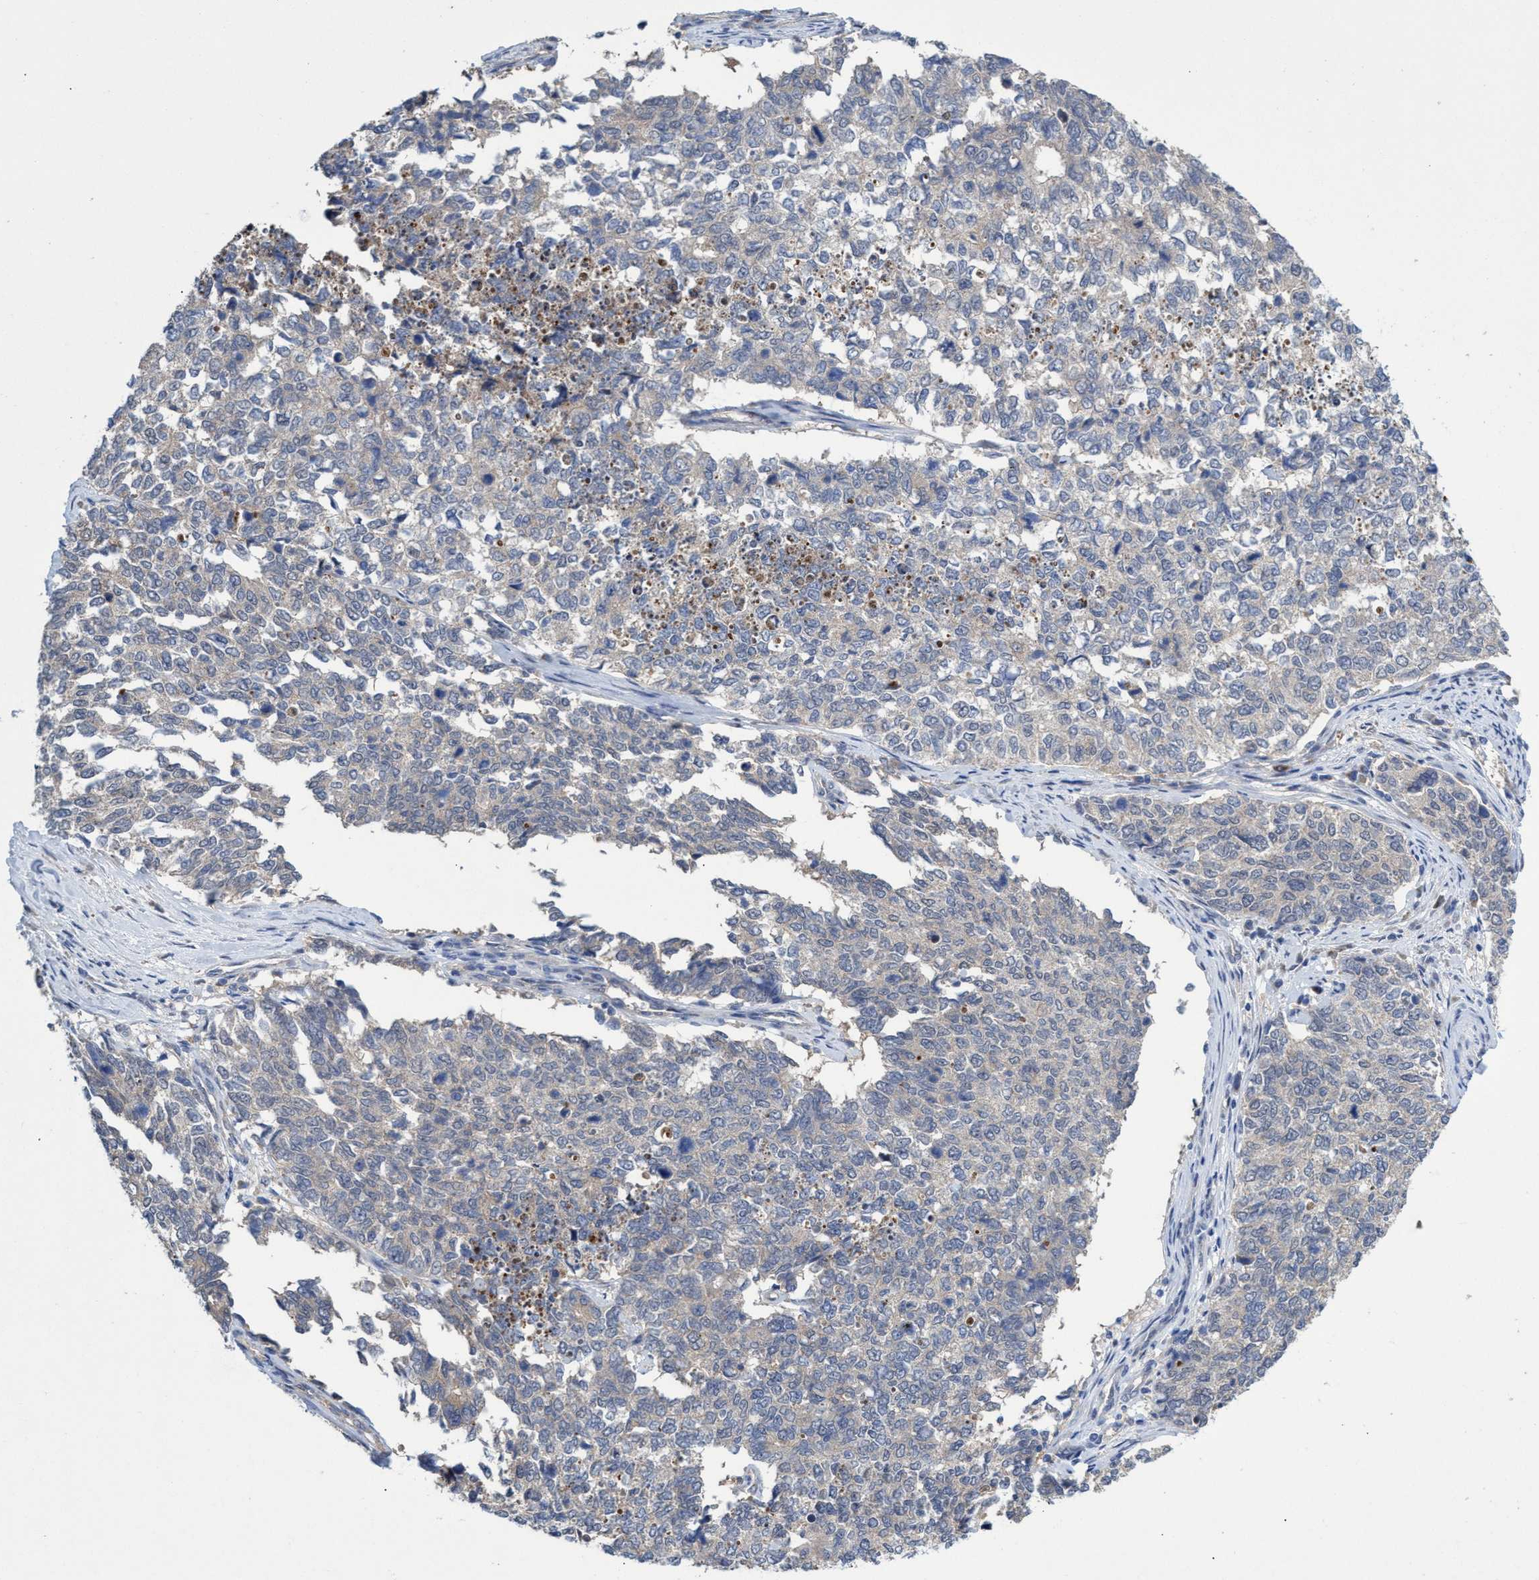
{"staining": {"intensity": "negative", "quantity": "none", "location": "none"}, "tissue": "cervical cancer", "cell_type": "Tumor cells", "image_type": "cancer", "snomed": [{"axis": "morphology", "description": "Squamous cell carcinoma, NOS"}, {"axis": "topography", "description": "Cervix"}], "caption": "Cervical cancer (squamous cell carcinoma) stained for a protein using IHC exhibits no expression tumor cells.", "gene": "SVEP1", "patient": {"sex": "female", "age": 63}}